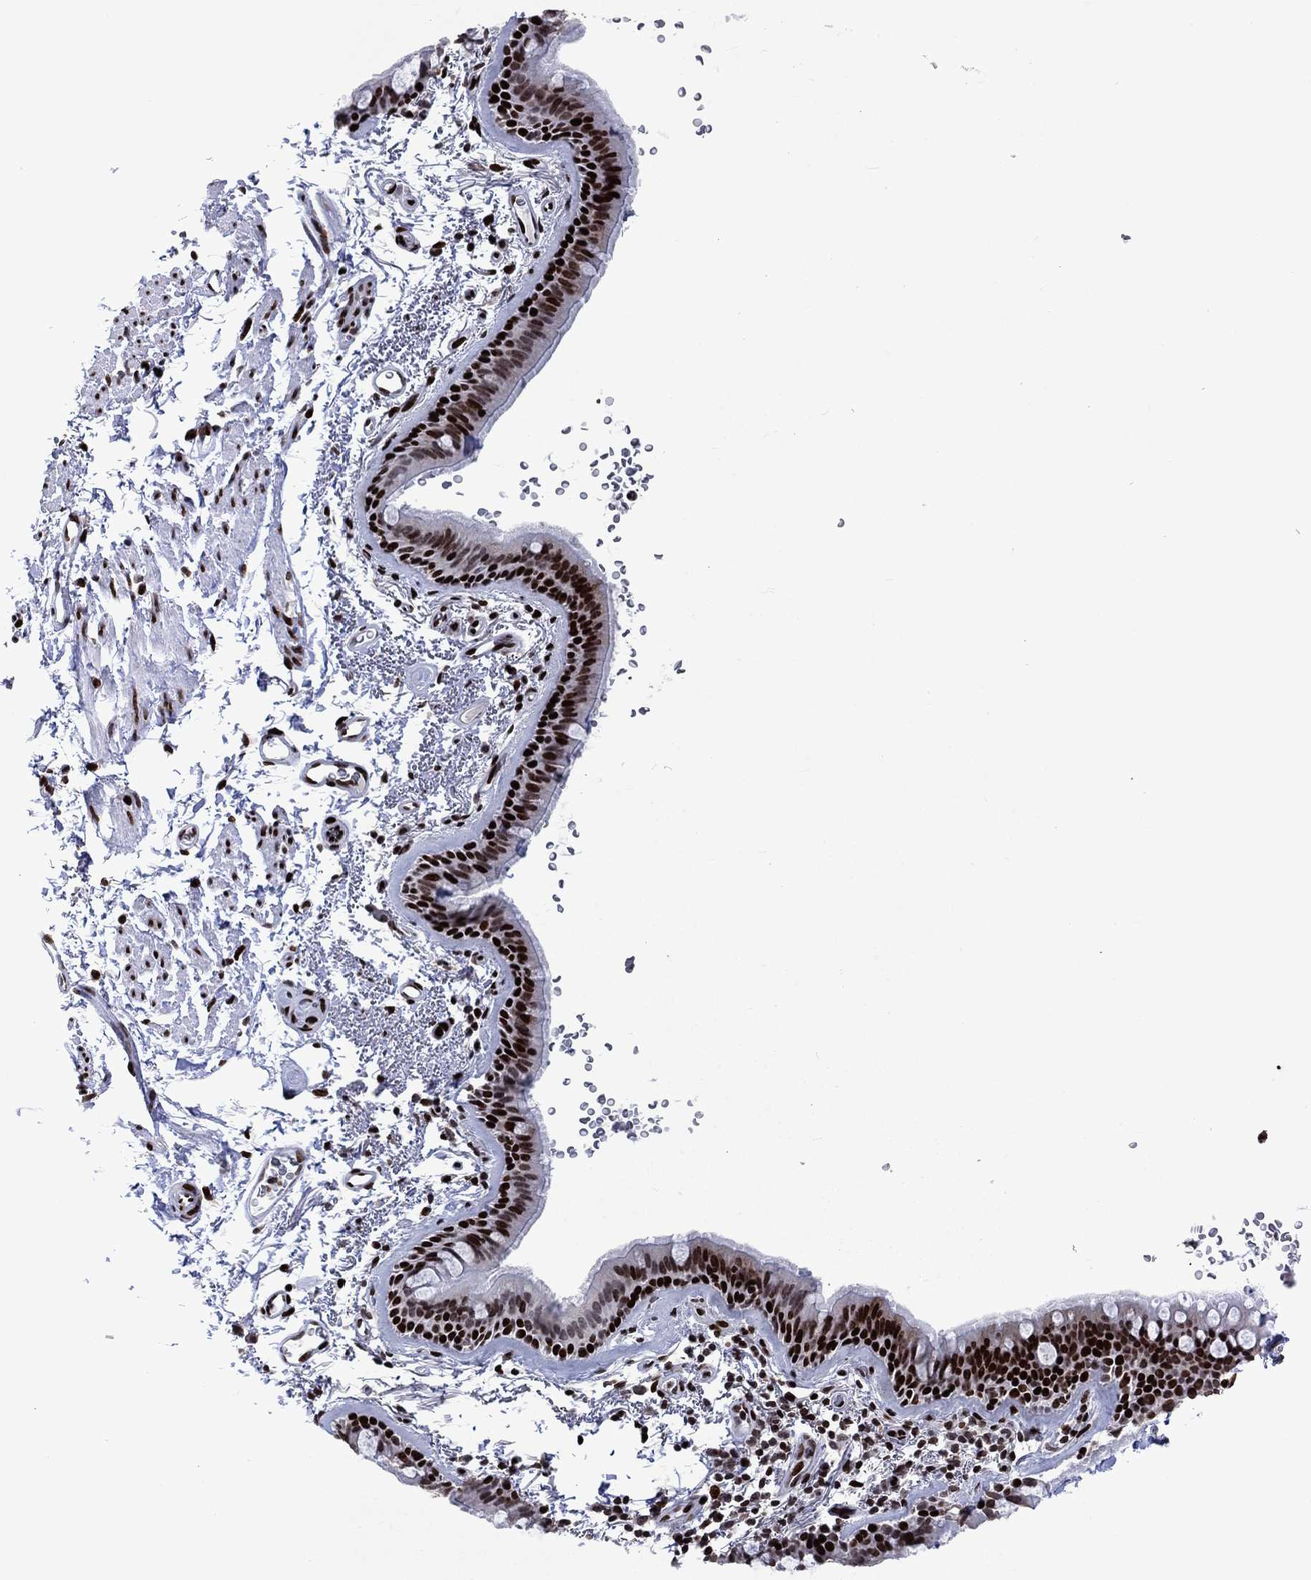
{"staining": {"intensity": "strong", "quantity": "25%-75%", "location": "nuclear"}, "tissue": "bronchus", "cell_type": "Respiratory epithelial cells", "image_type": "normal", "snomed": [{"axis": "morphology", "description": "Normal tissue, NOS"}, {"axis": "topography", "description": "Lymph node"}, {"axis": "topography", "description": "Bronchus"}], "caption": "Normal bronchus displays strong nuclear positivity in approximately 25%-75% of respiratory epithelial cells, visualized by immunohistochemistry. (Brightfield microscopy of DAB IHC at high magnification).", "gene": "SRSF3", "patient": {"sex": "female", "age": 70}}